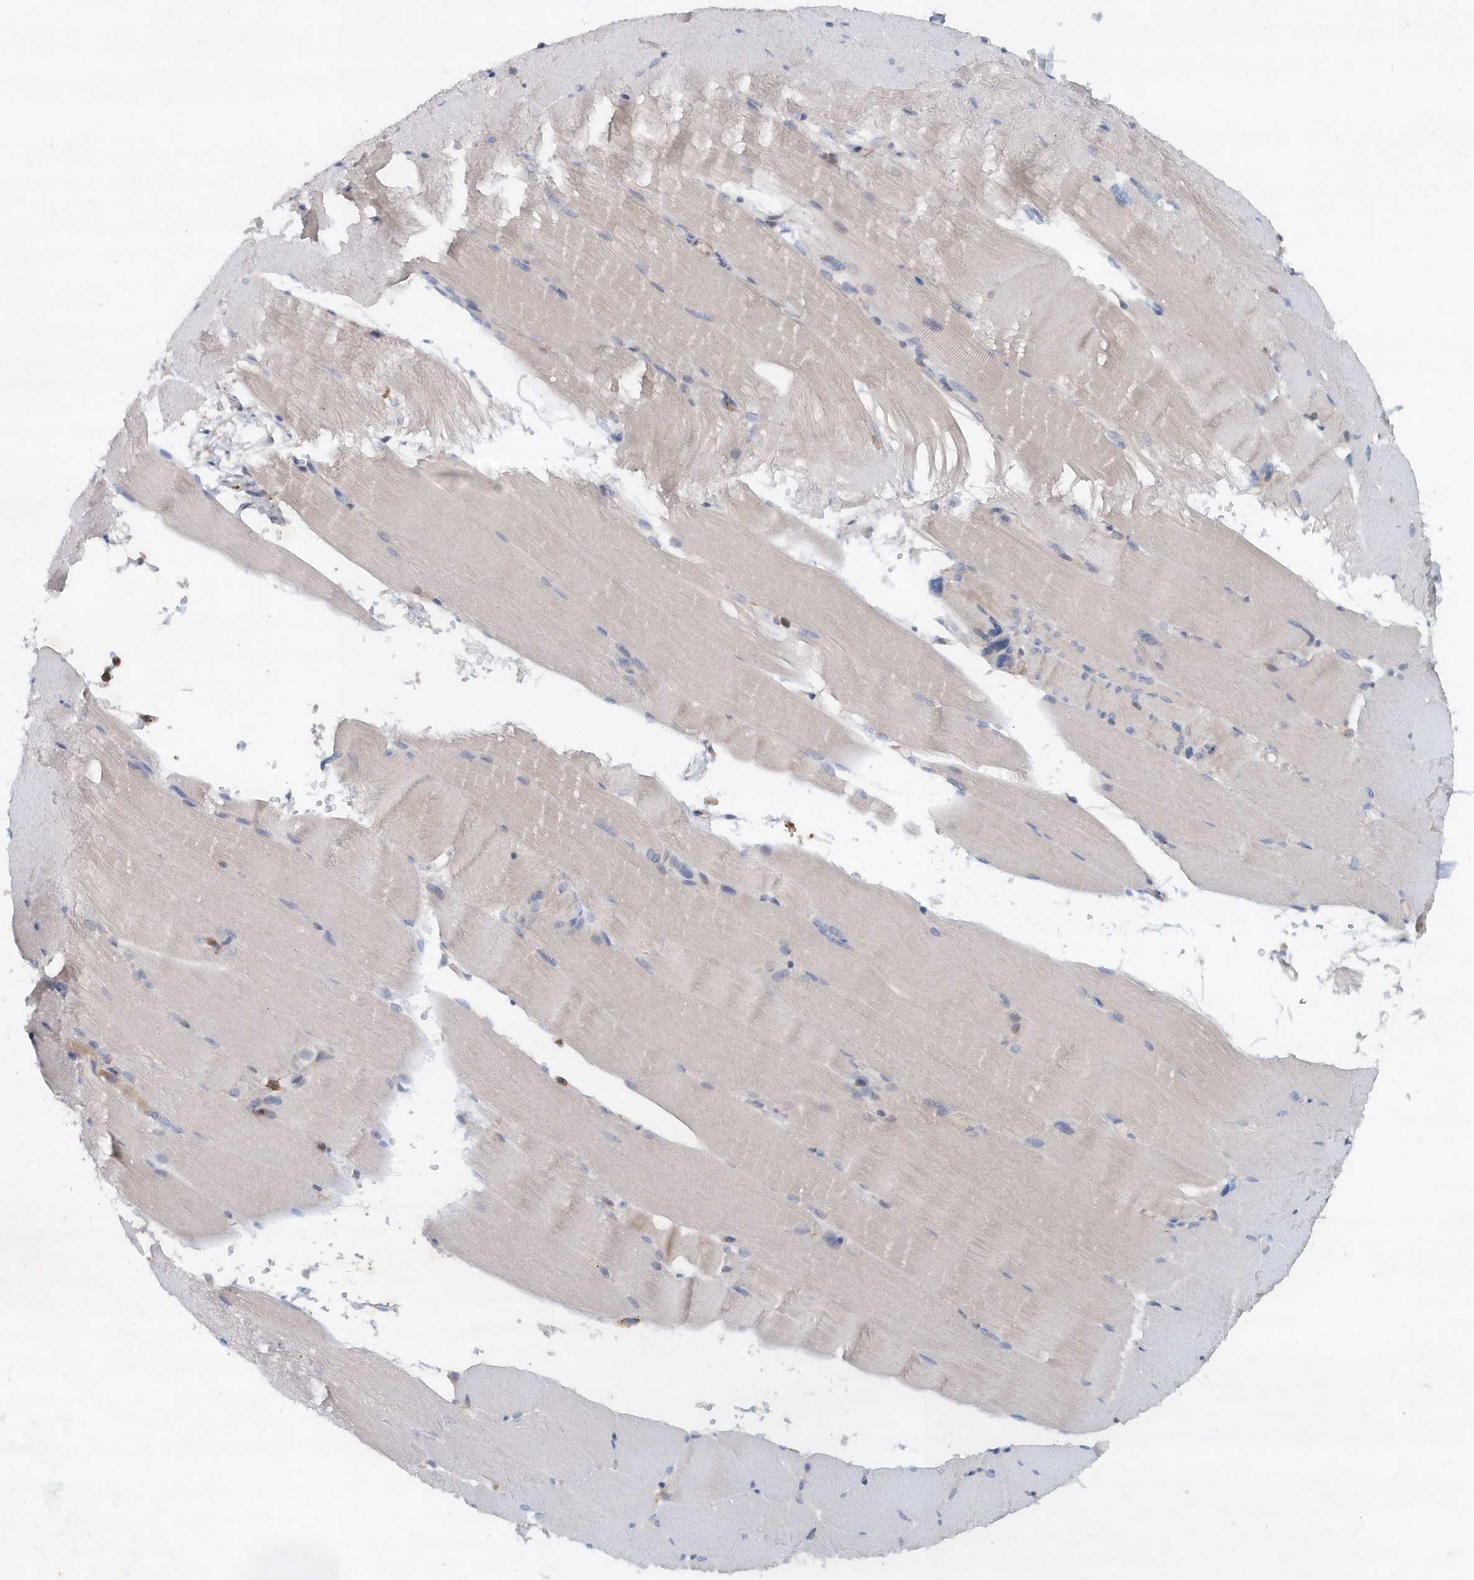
{"staining": {"intensity": "negative", "quantity": "none", "location": "none"}, "tissue": "skeletal muscle", "cell_type": "Myocytes", "image_type": "normal", "snomed": [{"axis": "morphology", "description": "Normal tissue, NOS"}, {"axis": "topography", "description": "Skeletal muscle"}, {"axis": "topography", "description": "Parathyroid gland"}], "caption": "High magnification brightfield microscopy of normal skeletal muscle stained with DAB (brown) and counterstained with hematoxylin (blue): myocytes show no significant positivity. (Stains: DAB (3,3'-diaminobenzidine) immunohistochemistry (IHC) with hematoxylin counter stain, Microscopy: brightfield microscopy at high magnification).", "gene": "P2RY10", "patient": {"sex": "female", "age": 37}}